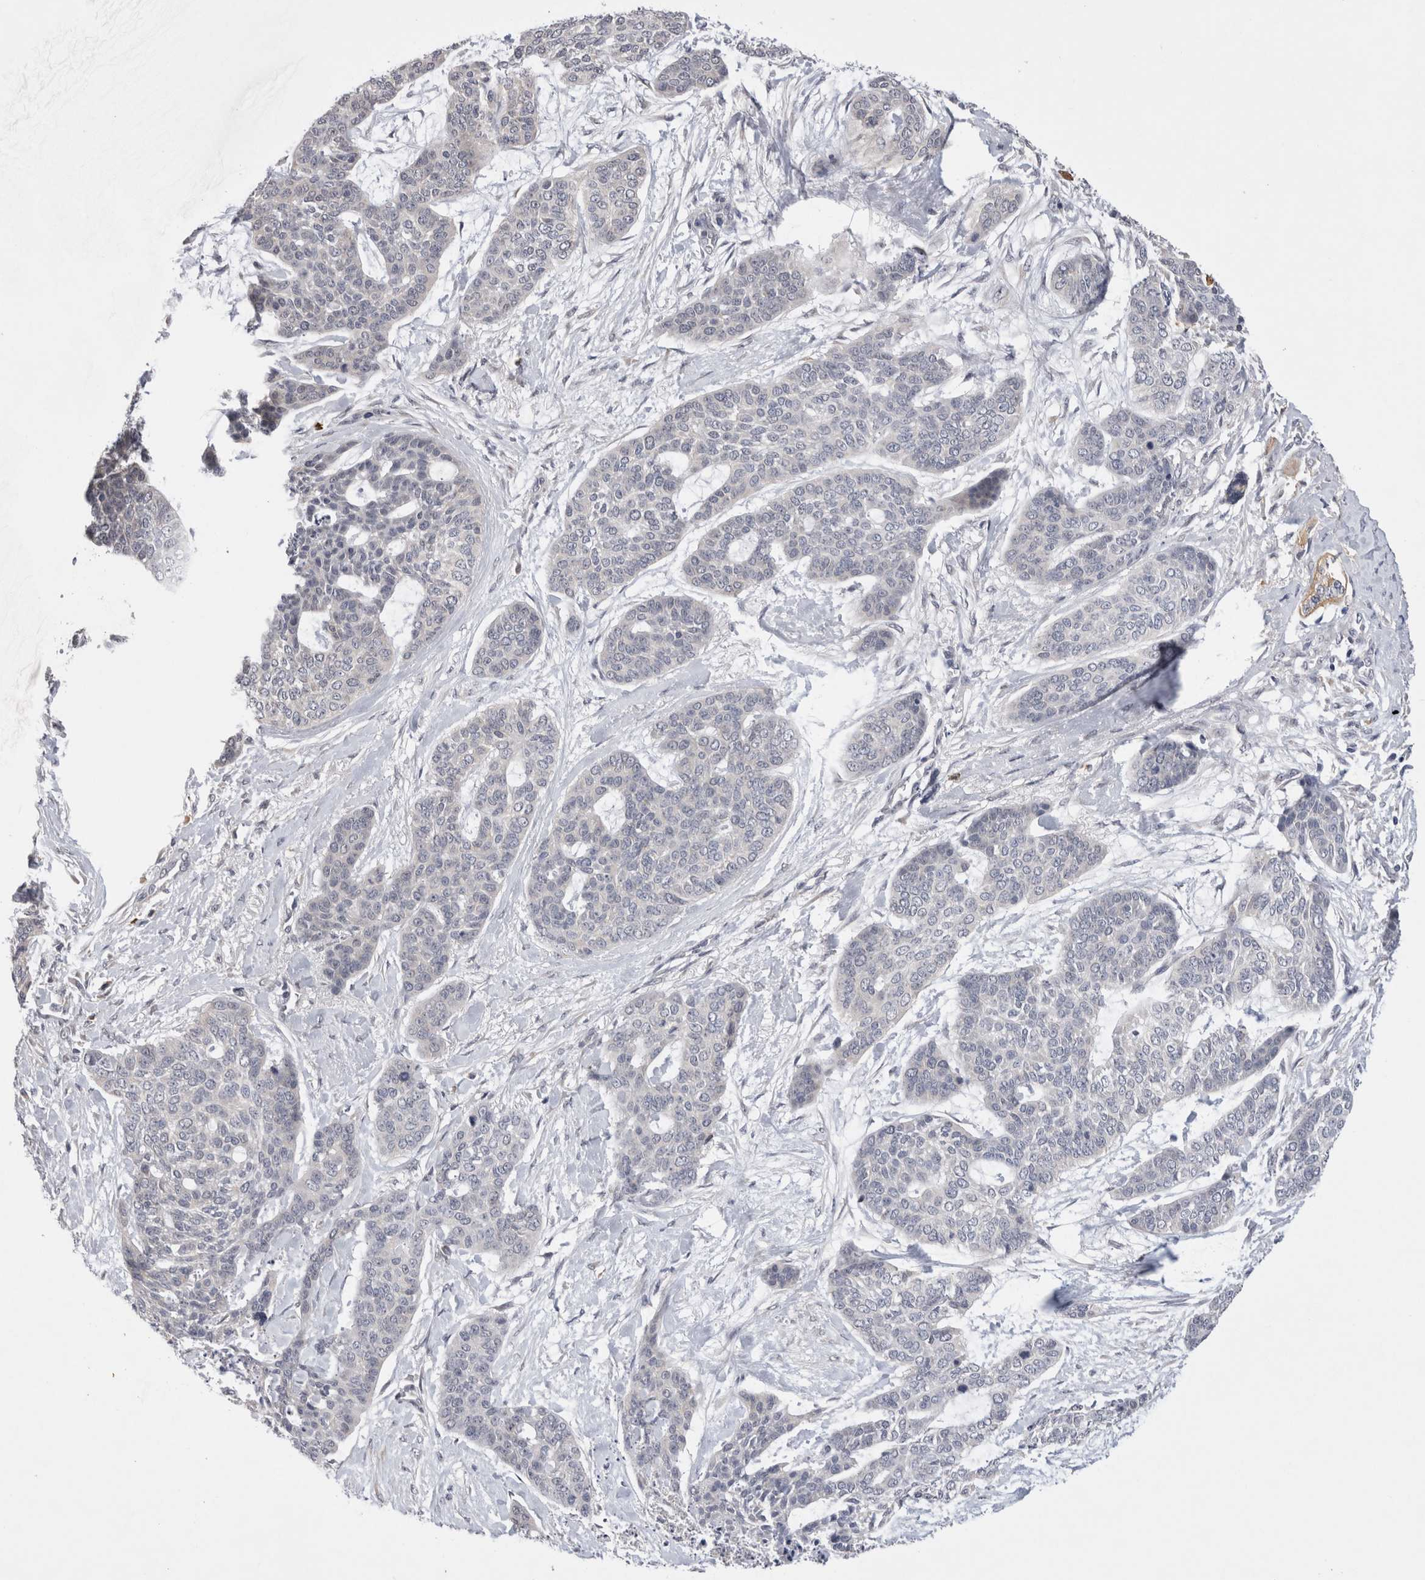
{"staining": {"intensity": "negative", "quantity": "none", "location": "none"}, "tissue": "skin cancer", "cell_type": "Tumor cells", "image_type": "cancer", "snomed": [{"axis": "morphology", "description": "Basal cell carcinoma"}, {"axis": "topography", "description": "Skin"}], "caption": "Human skin cancer stained for a protein using immunohistochemistry (IHC) displays no expression in tumor cells.", "gene": "VSIG4", "patient": {"sex": "female", "age": 64}}